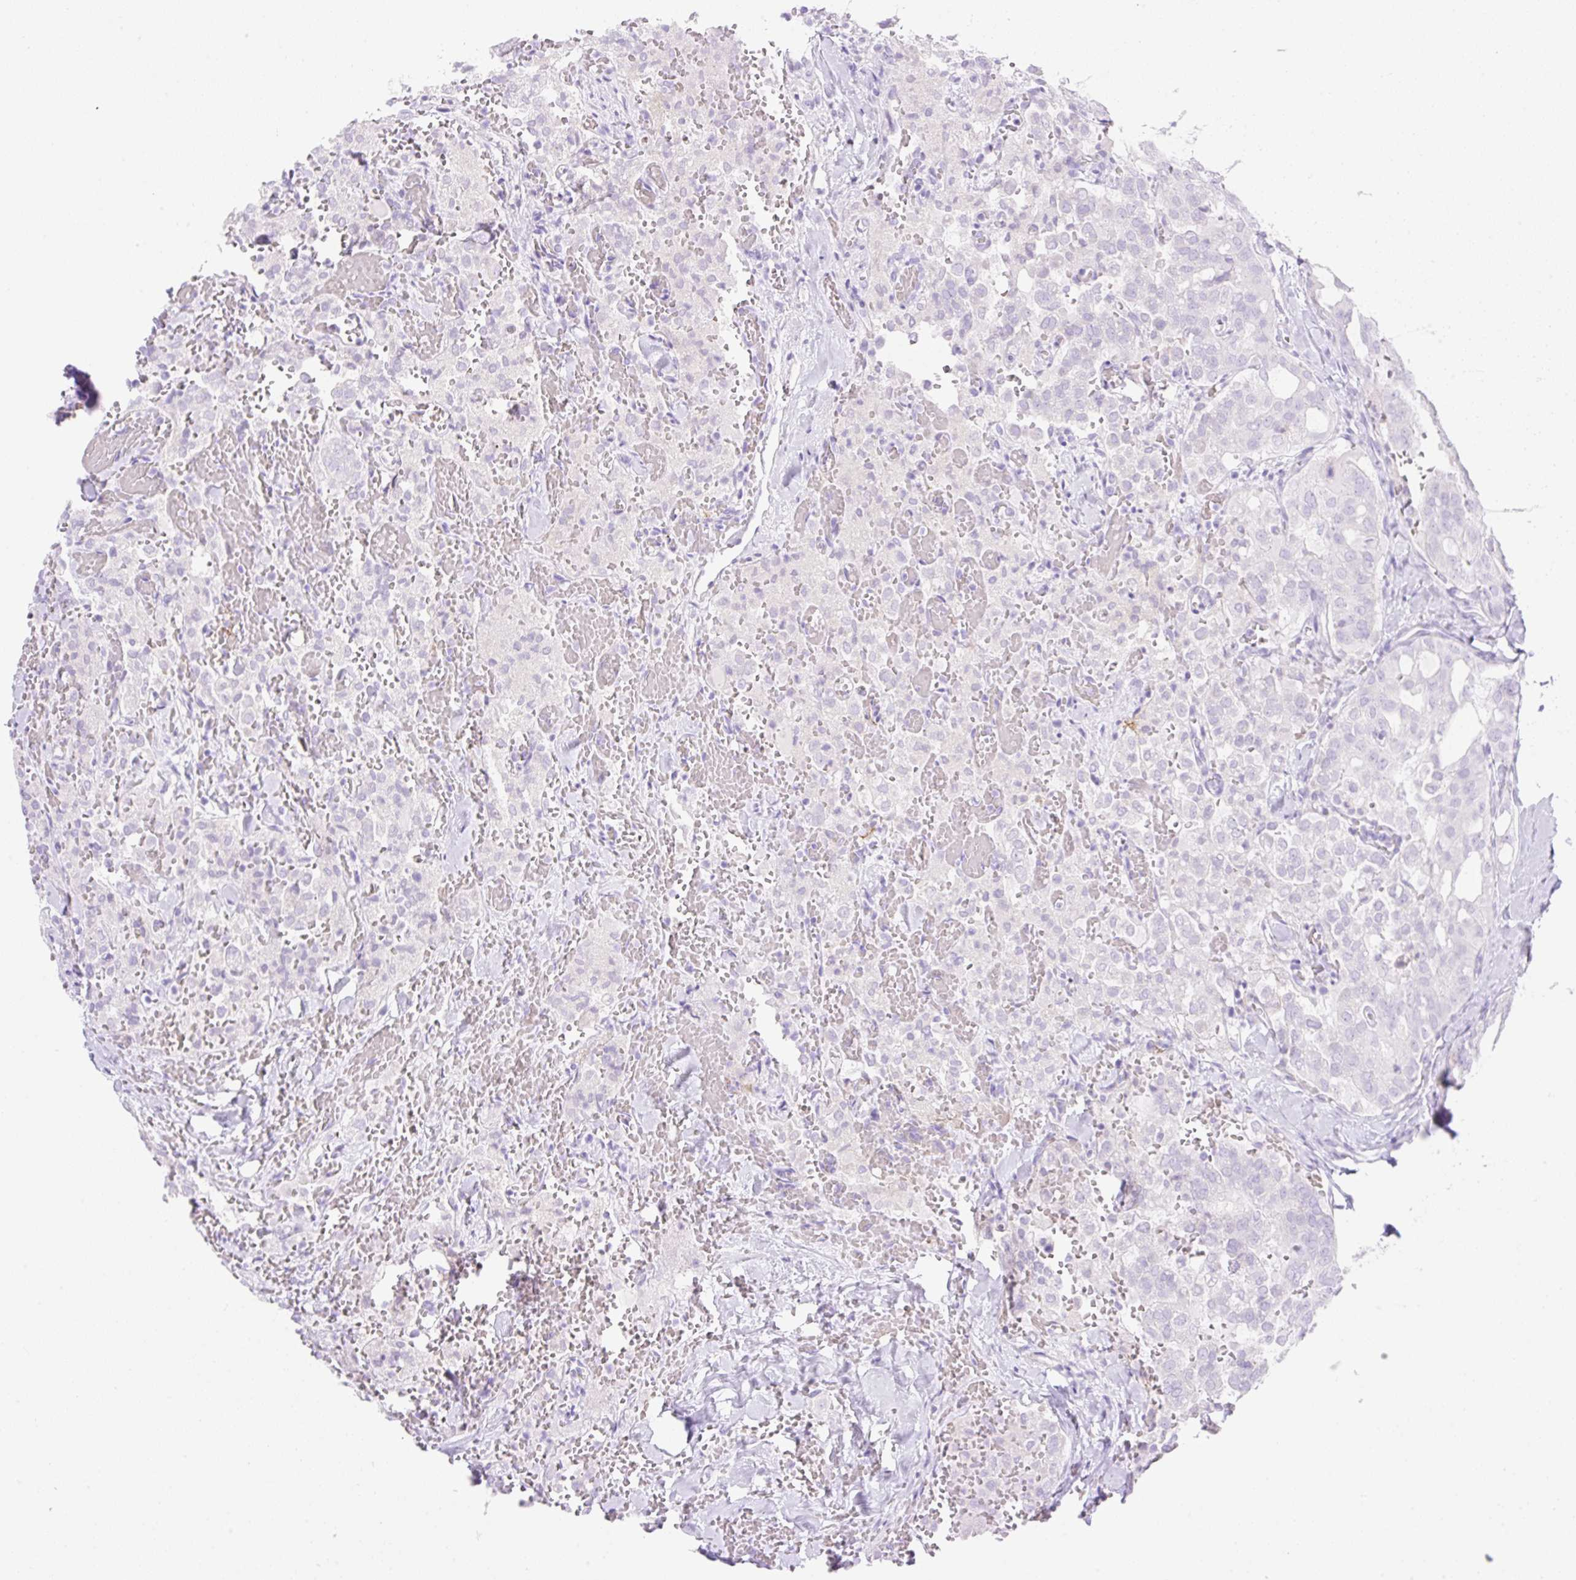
{"staining": {"intensity": "negative", "quantity": "none", "location": "none"}, "tissue": "thyroid cancer", "cell_type": "Tumor cells", "image_type": "cancer", "snomed": [{"axis": "morphology", "description": "Follicular adenoma carcinoma, NOS"}, {"axis": "topography", "description": "Thyroid gland"}], "caption": "Immunohistochemistry of human thyroid follicular adenoma carcinoma demonstrates no positivity in tumor cells.", "gene": "CDX1", "patient": {"sex": "male", "age": 75}}